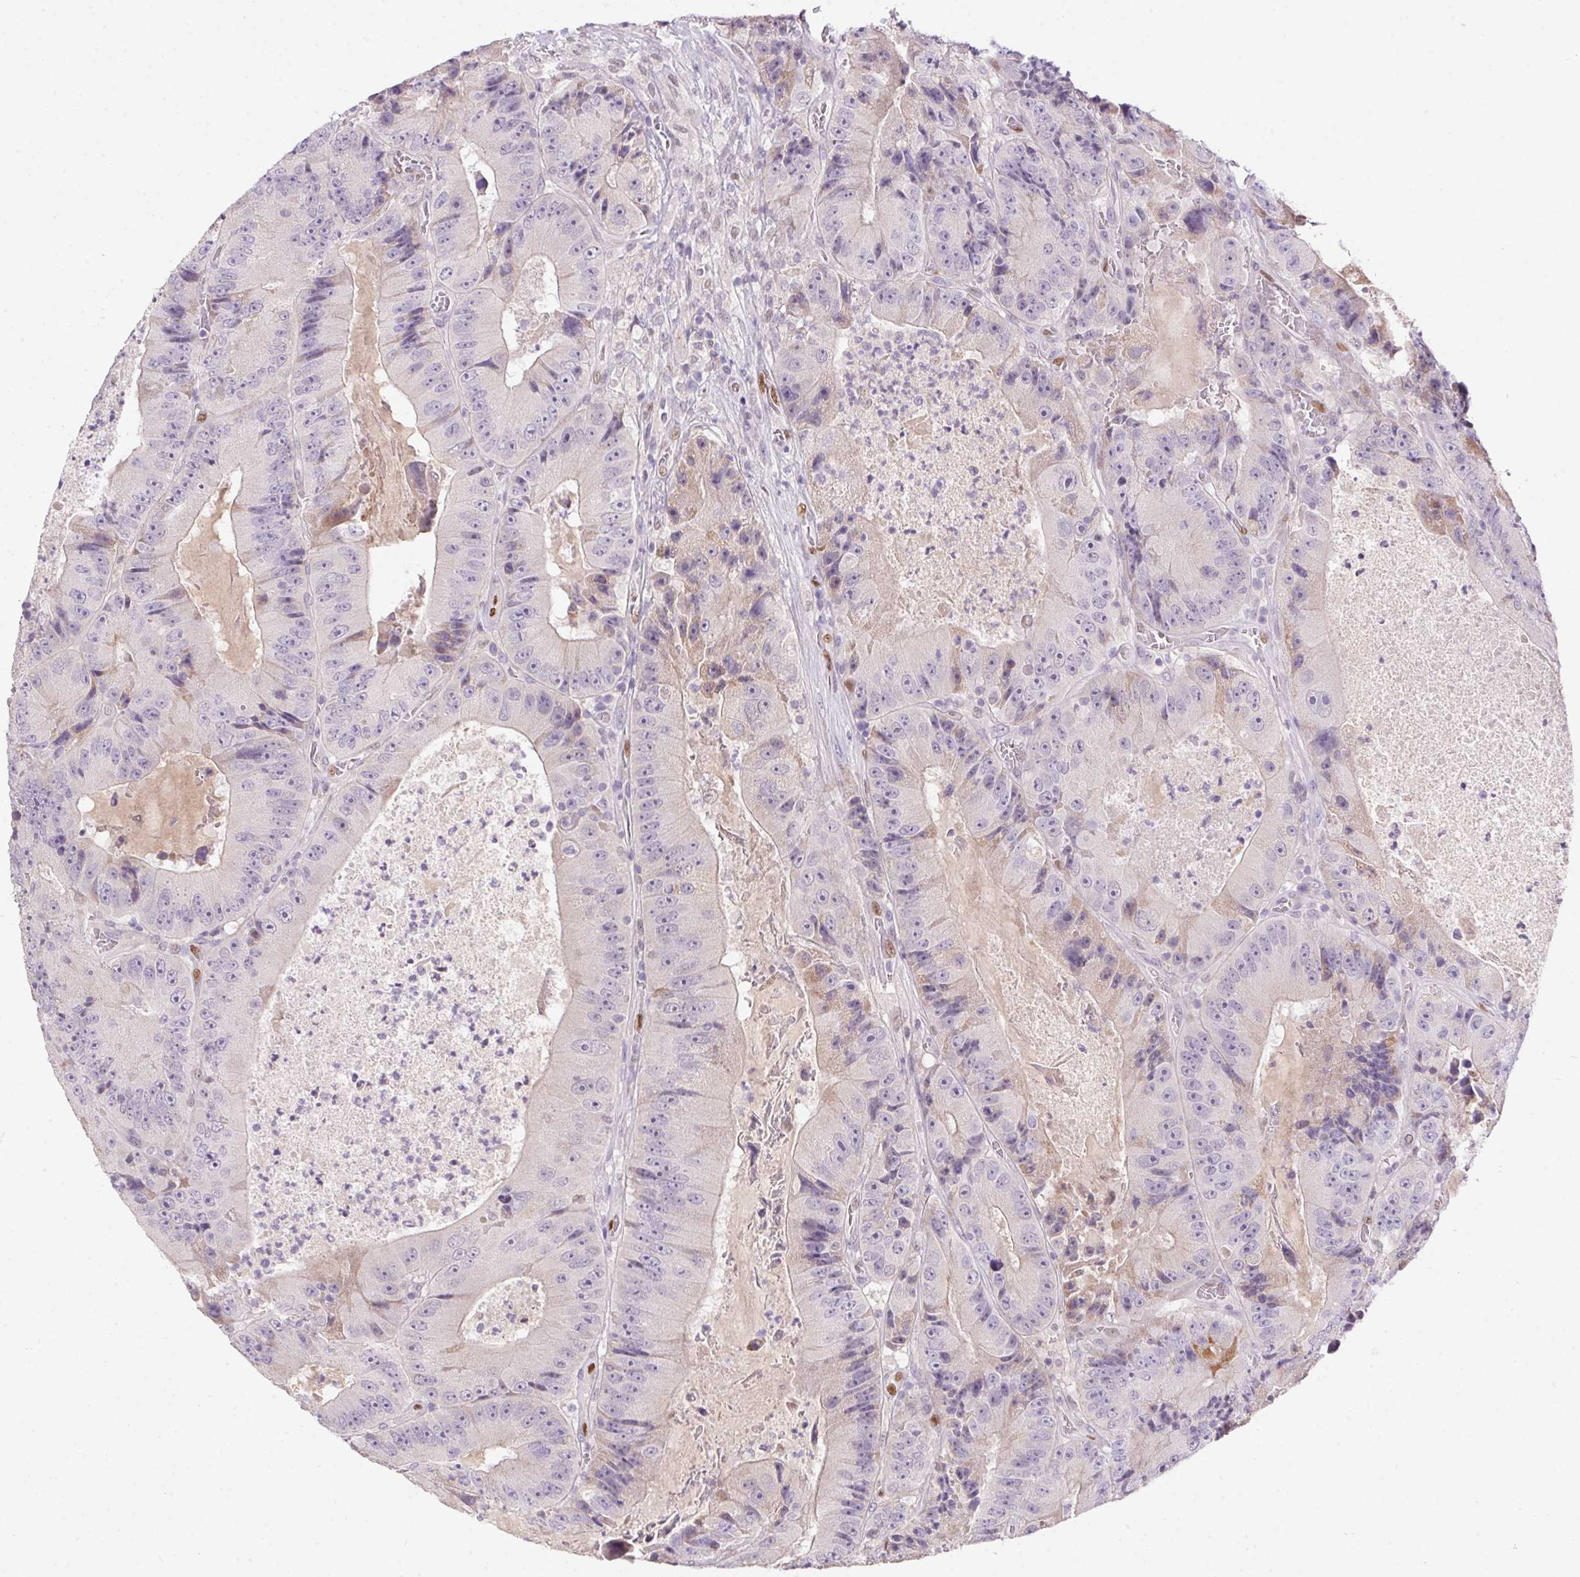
{"staining": {"intensity": "negative", "quantity": "none", "location": "none"}, "tissue": "colorectal cancer", "cell_type": "Tumor cells", "image_type": "cancer", "snomed": [{"axis": "morphology", "description": "Adenocarcinoma, NOS"}, {"axis": "topography", "description": "Colon"}], "caption": "Immunohistochemistry micrograph of human colorectal adenocarcinoma stained for a protein (brown), which reveals no expression in tumor cells. Brightfield microscopy of immunohistochemistry stained with DAB (brown) and hematoxylin (blue), captured at high magnification.", "gene": "SP9", "patient": {"sex": "female", "age": 86}}